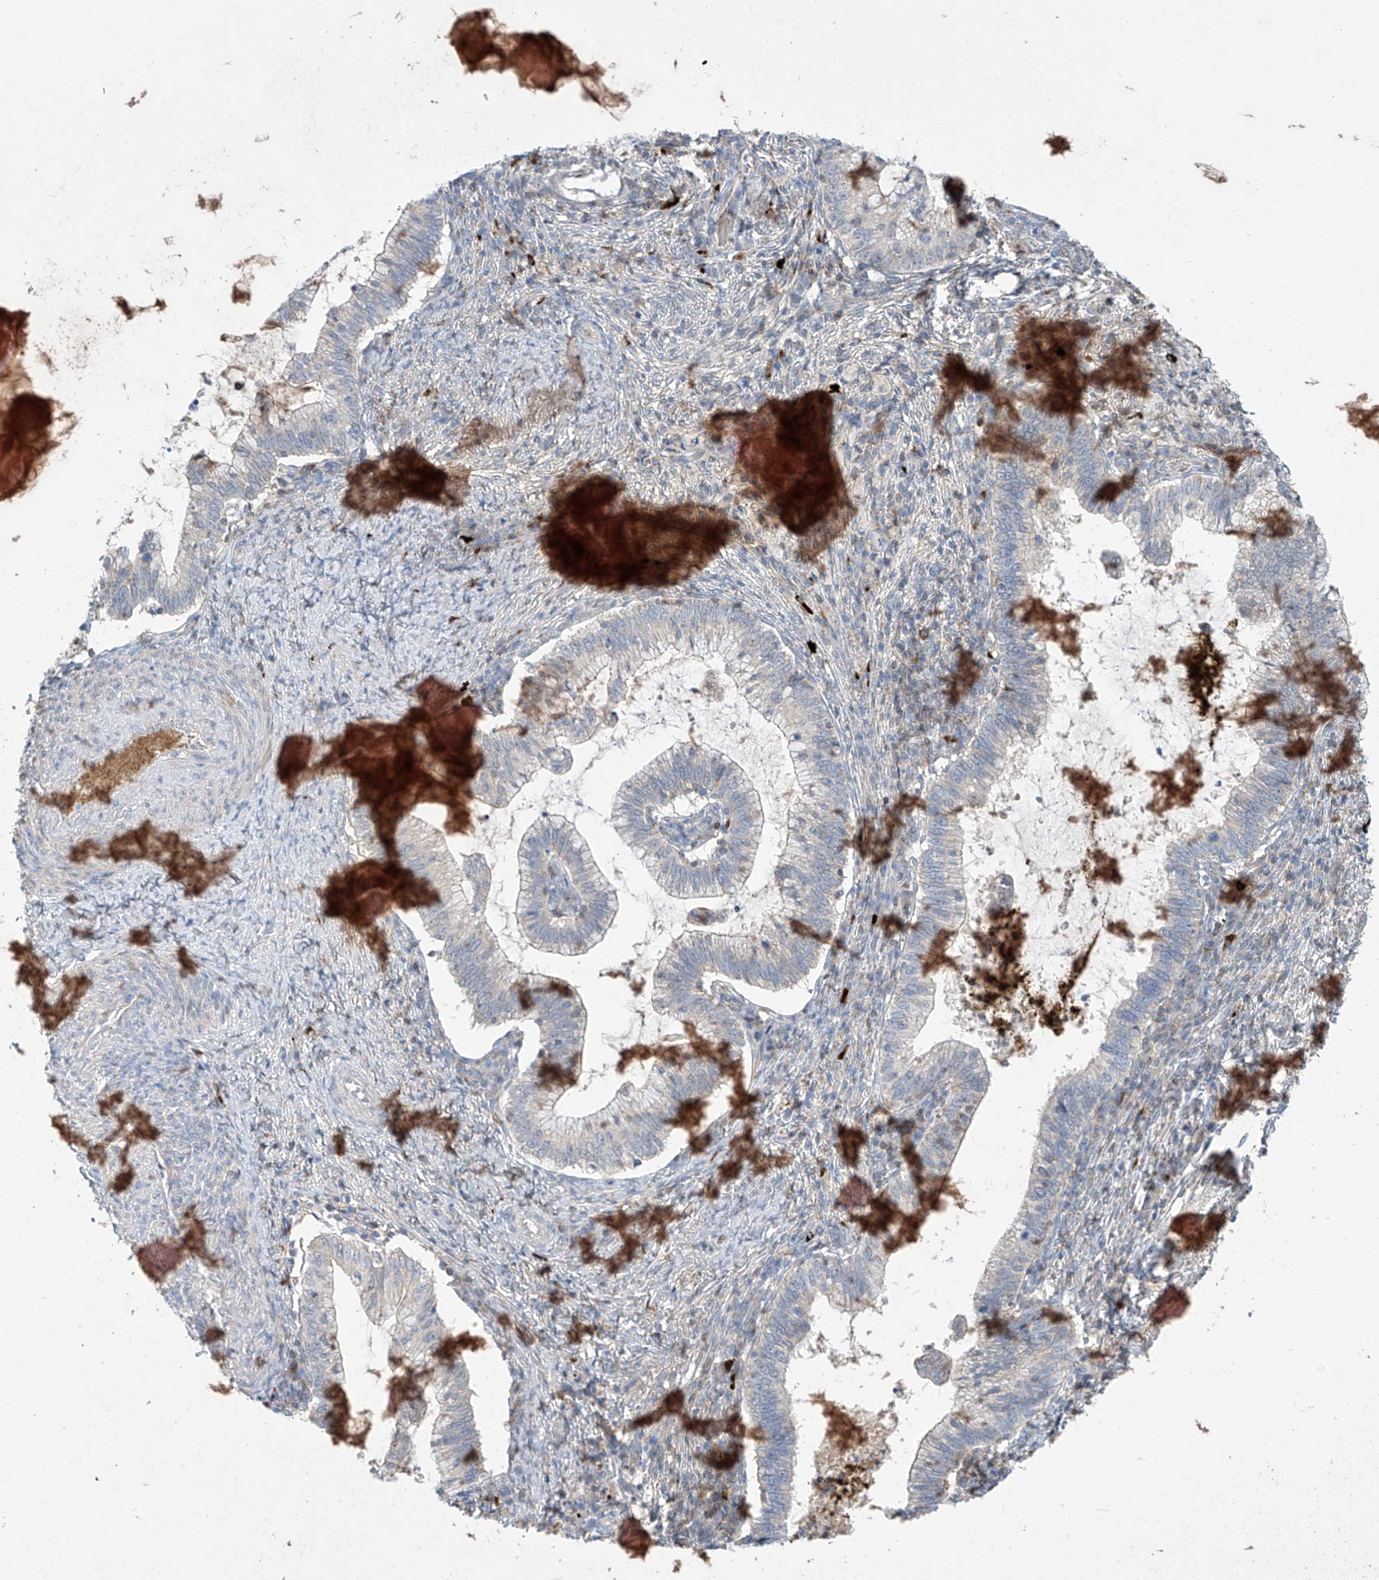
{"staining": {"intensity": "negative", "quantity": "none", "location": "none"}, "tissue": "cervical cancer", "cell_type": "Tumor cells", "image_type": "cancer", "snomed": [{"axis": "morphology", "description": "Adenocarcinoma, NOS"}, {"axis": "topography", "description": "Cervix"}], "caption": "Tumor cells are negative for protein expression in human cervical adenocarcinoma. (DAB immunohistochemistry with hematoxylin counter stain).", "gene": "IBA57", "patient": {"sex": "female", "age": 36}}